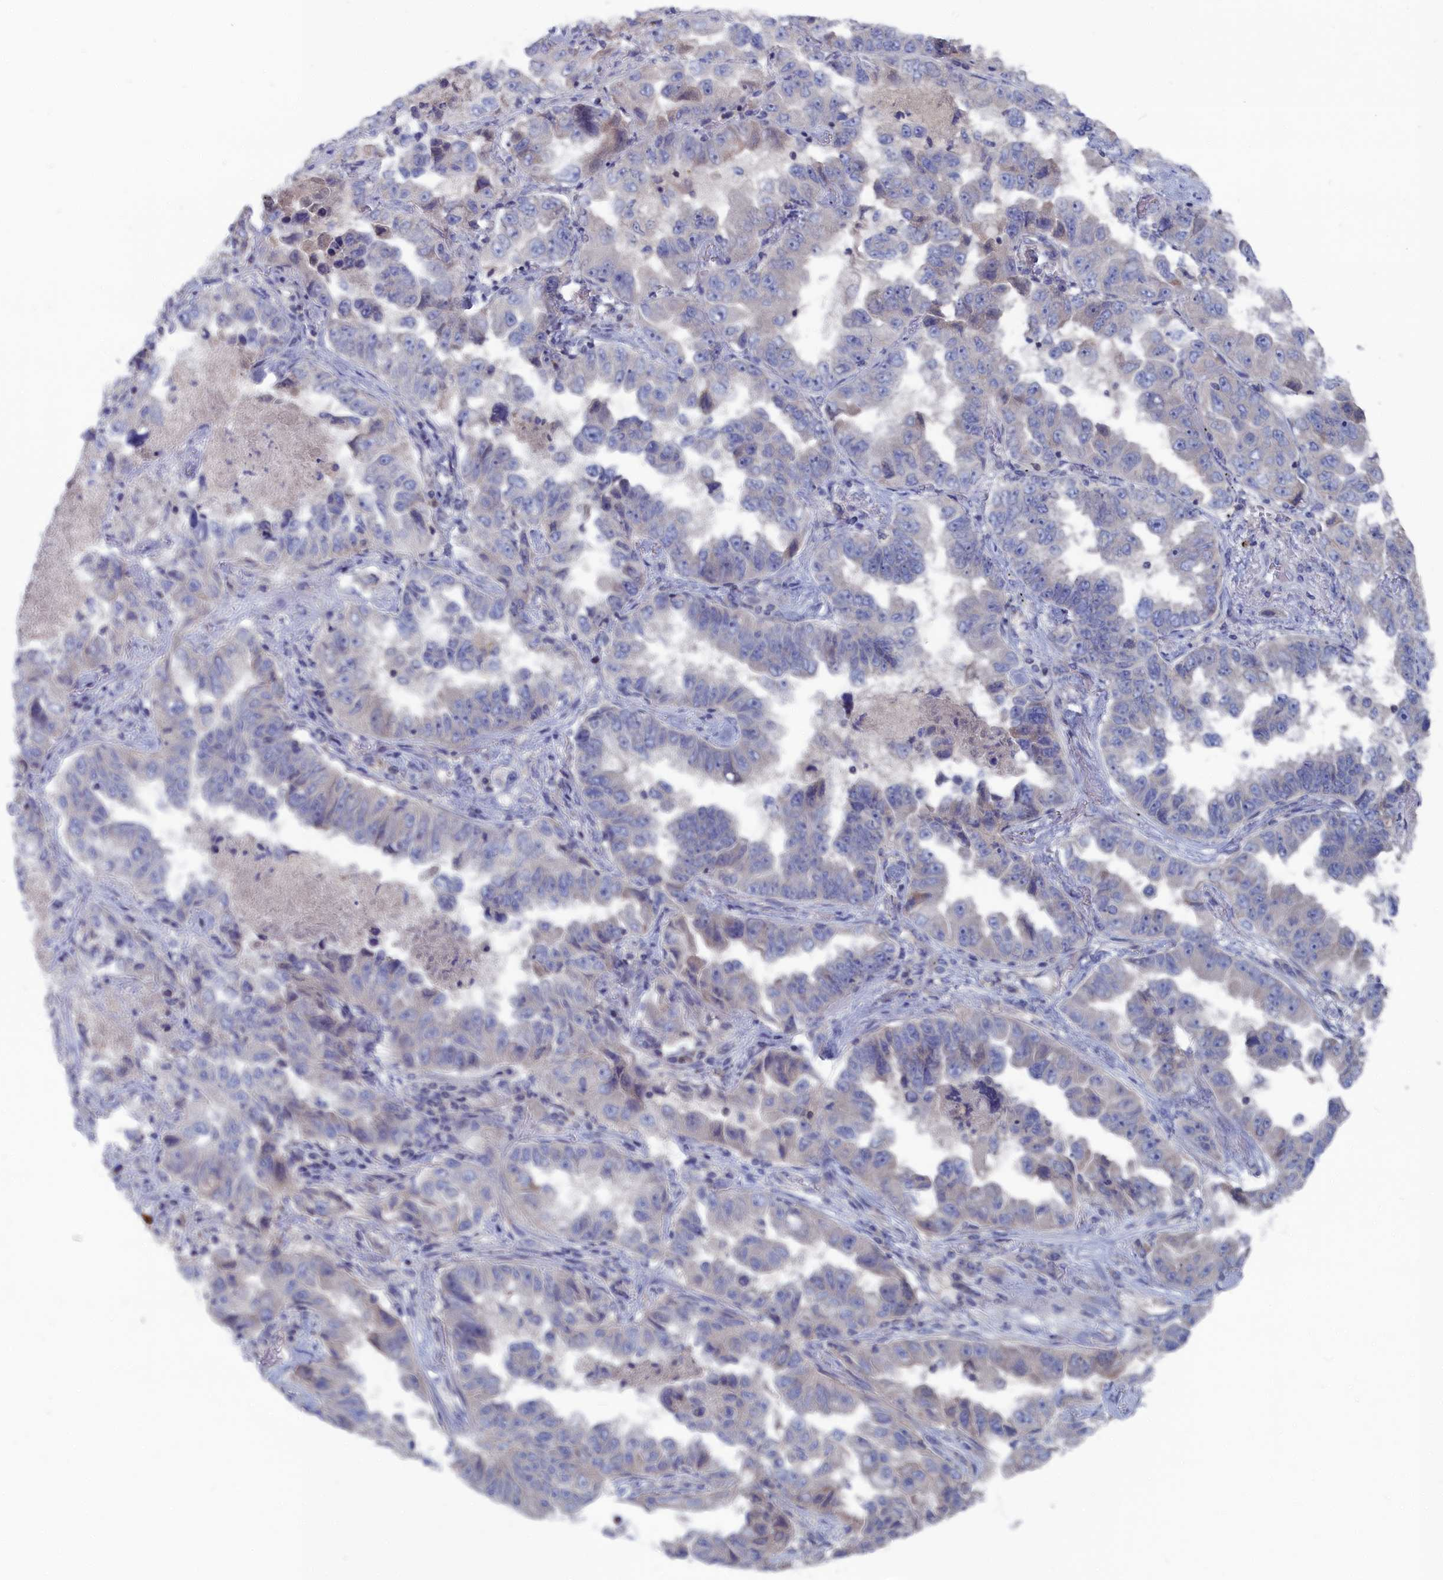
{"staining": {"intensity": "negative", "quantity": "none", "location": "none"}, "tissue": "lung cancer", "cell_type": "Tumor cells", "image_type": "cancer", "snomed": [{"axis": "morphology", "description": "Adenocarcinoma, NOS"}, {"axis": "topography", "description": "Lung"}], "caption": "An immunohistochemistry photomicrograph of lung cancer is shown. There is no staining in tumor cells of lung cancer. (DAB IHC visualized using brightfield microscopy, high magnification).", "gene": "CEND1", "patient": {"sex": "female", "age": 51}}